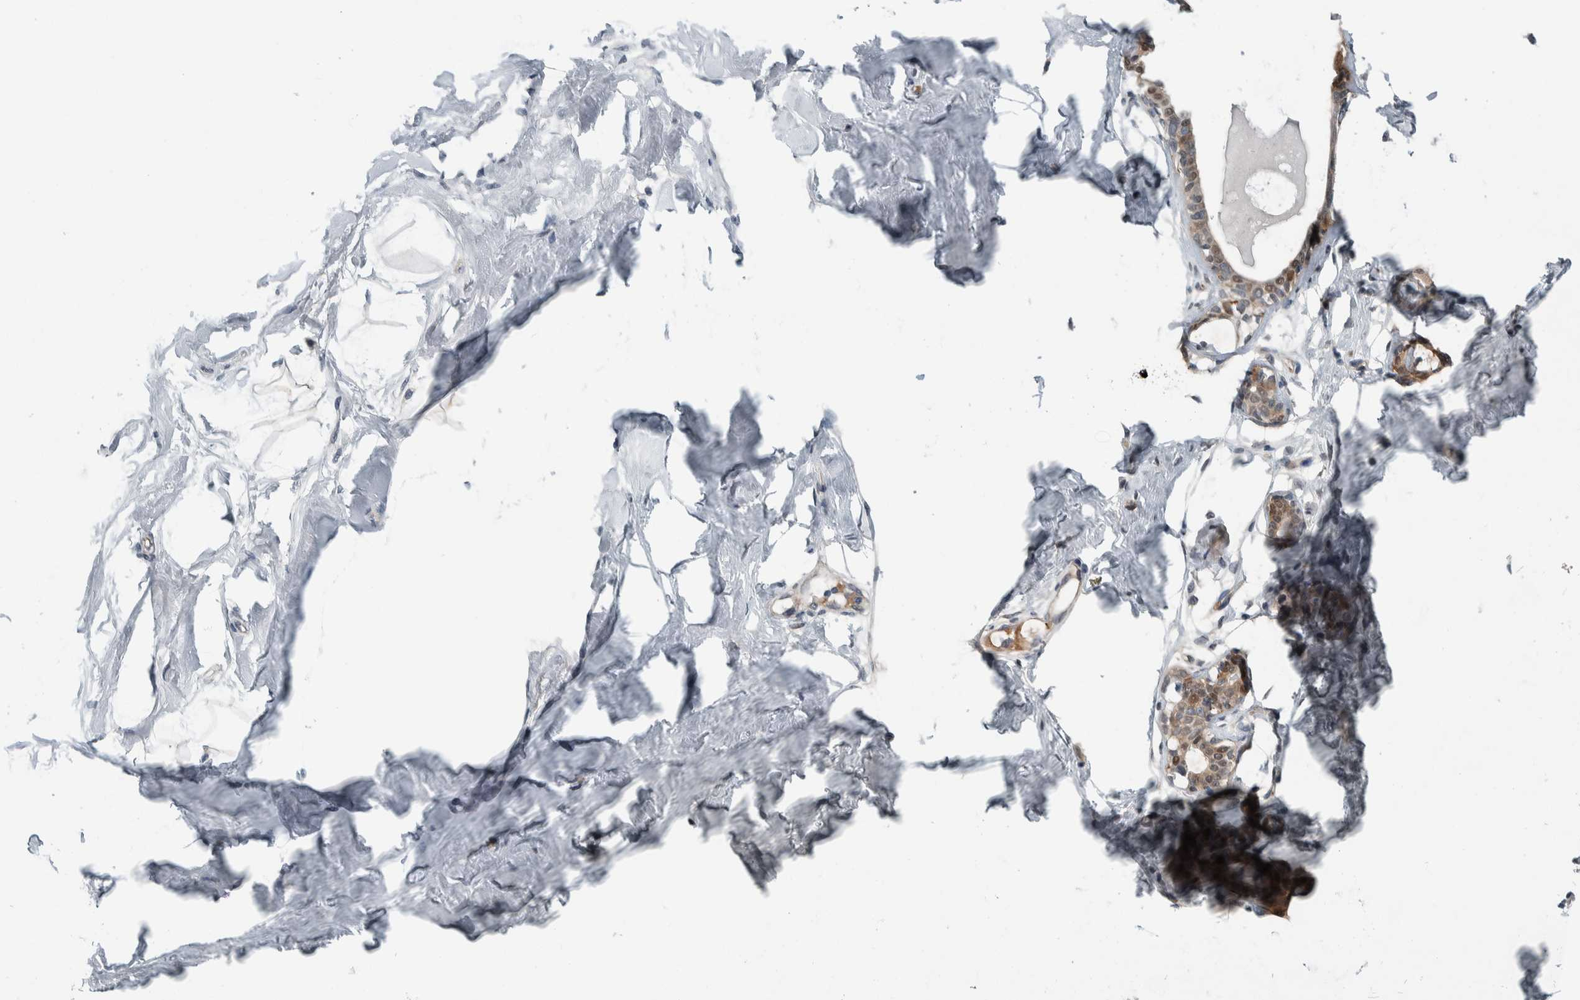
{"staining": {"intensity": "weak", "quantity": "<25%", "location": "cytoplasmic/membranous"}, "tissue": "breast", "cell_type": "Adipocytes", "image_type": "normal", "snomed": [{"axis": "morphology", "description": "Normal tissue, NOS"}, {"axis": "topography", "description": "Breast"}], "caption": "A photomicrograph of breast stained for a protein reveals no brown staining in adipocytes.", "gene": "ALAD", "patient": {"sex": "female", "age": 23}}